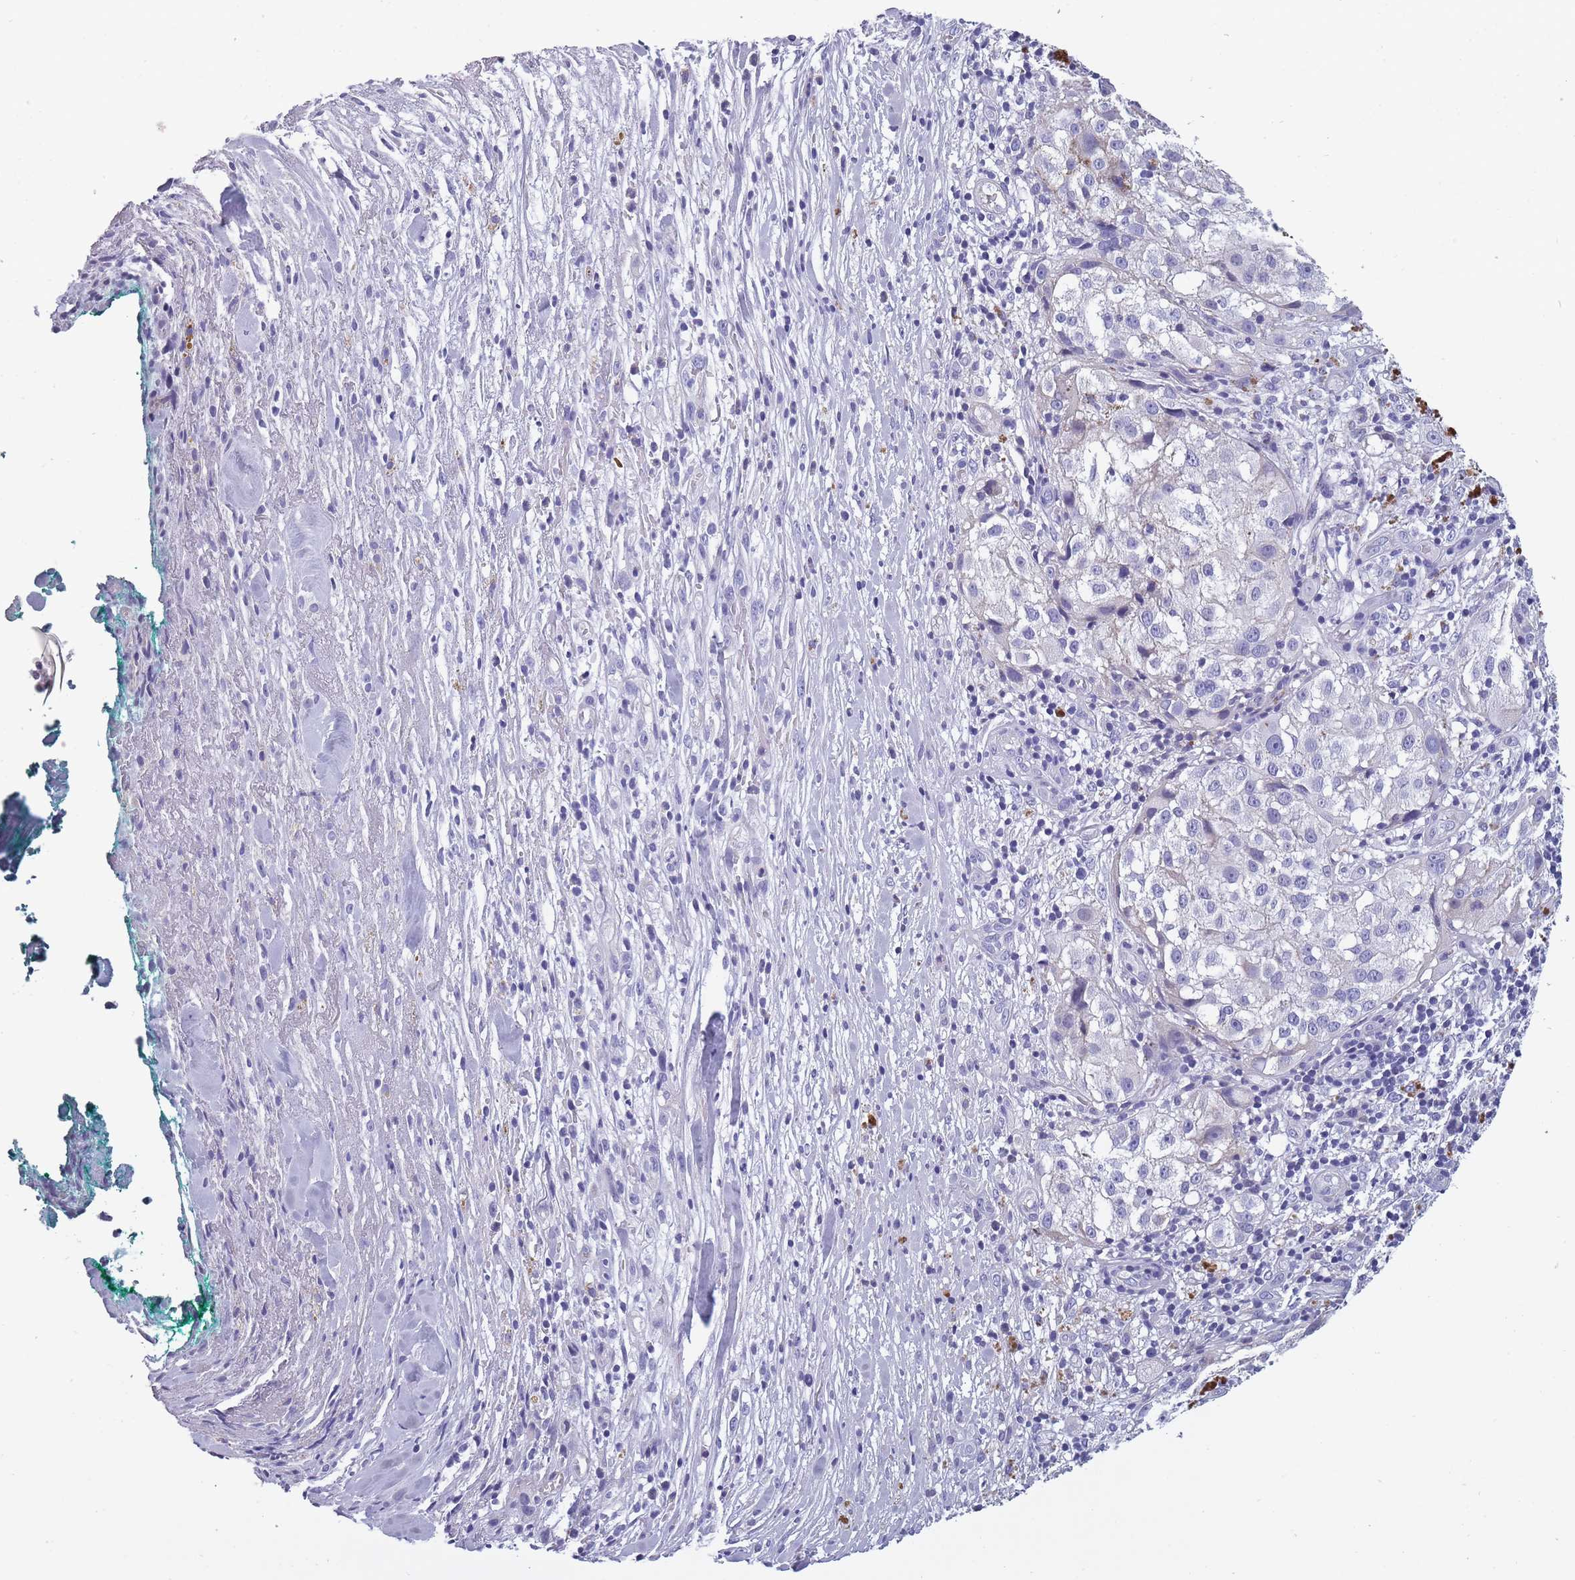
{"staining": {"intensity": "negative", "quantity": "none", "location": "none"}, "tissue": "melanoma", "cell_type": "Tumor cells", "image_type": "cancer", "snomed": [{"axis": "morphology", "description": "Normal morphology"}, {"axis": "morphology", "description": "Malignant melanoma, NOS"}, {"axis": "topography", "description": "Skin"}], "caption": "Immunohistochemistry (IHC) of human melanoma displays no expression in tumor cells. Nuclei are stained in blue.", "gene": "OR4C5", "patient": {"sex": "female", "age": 72}}